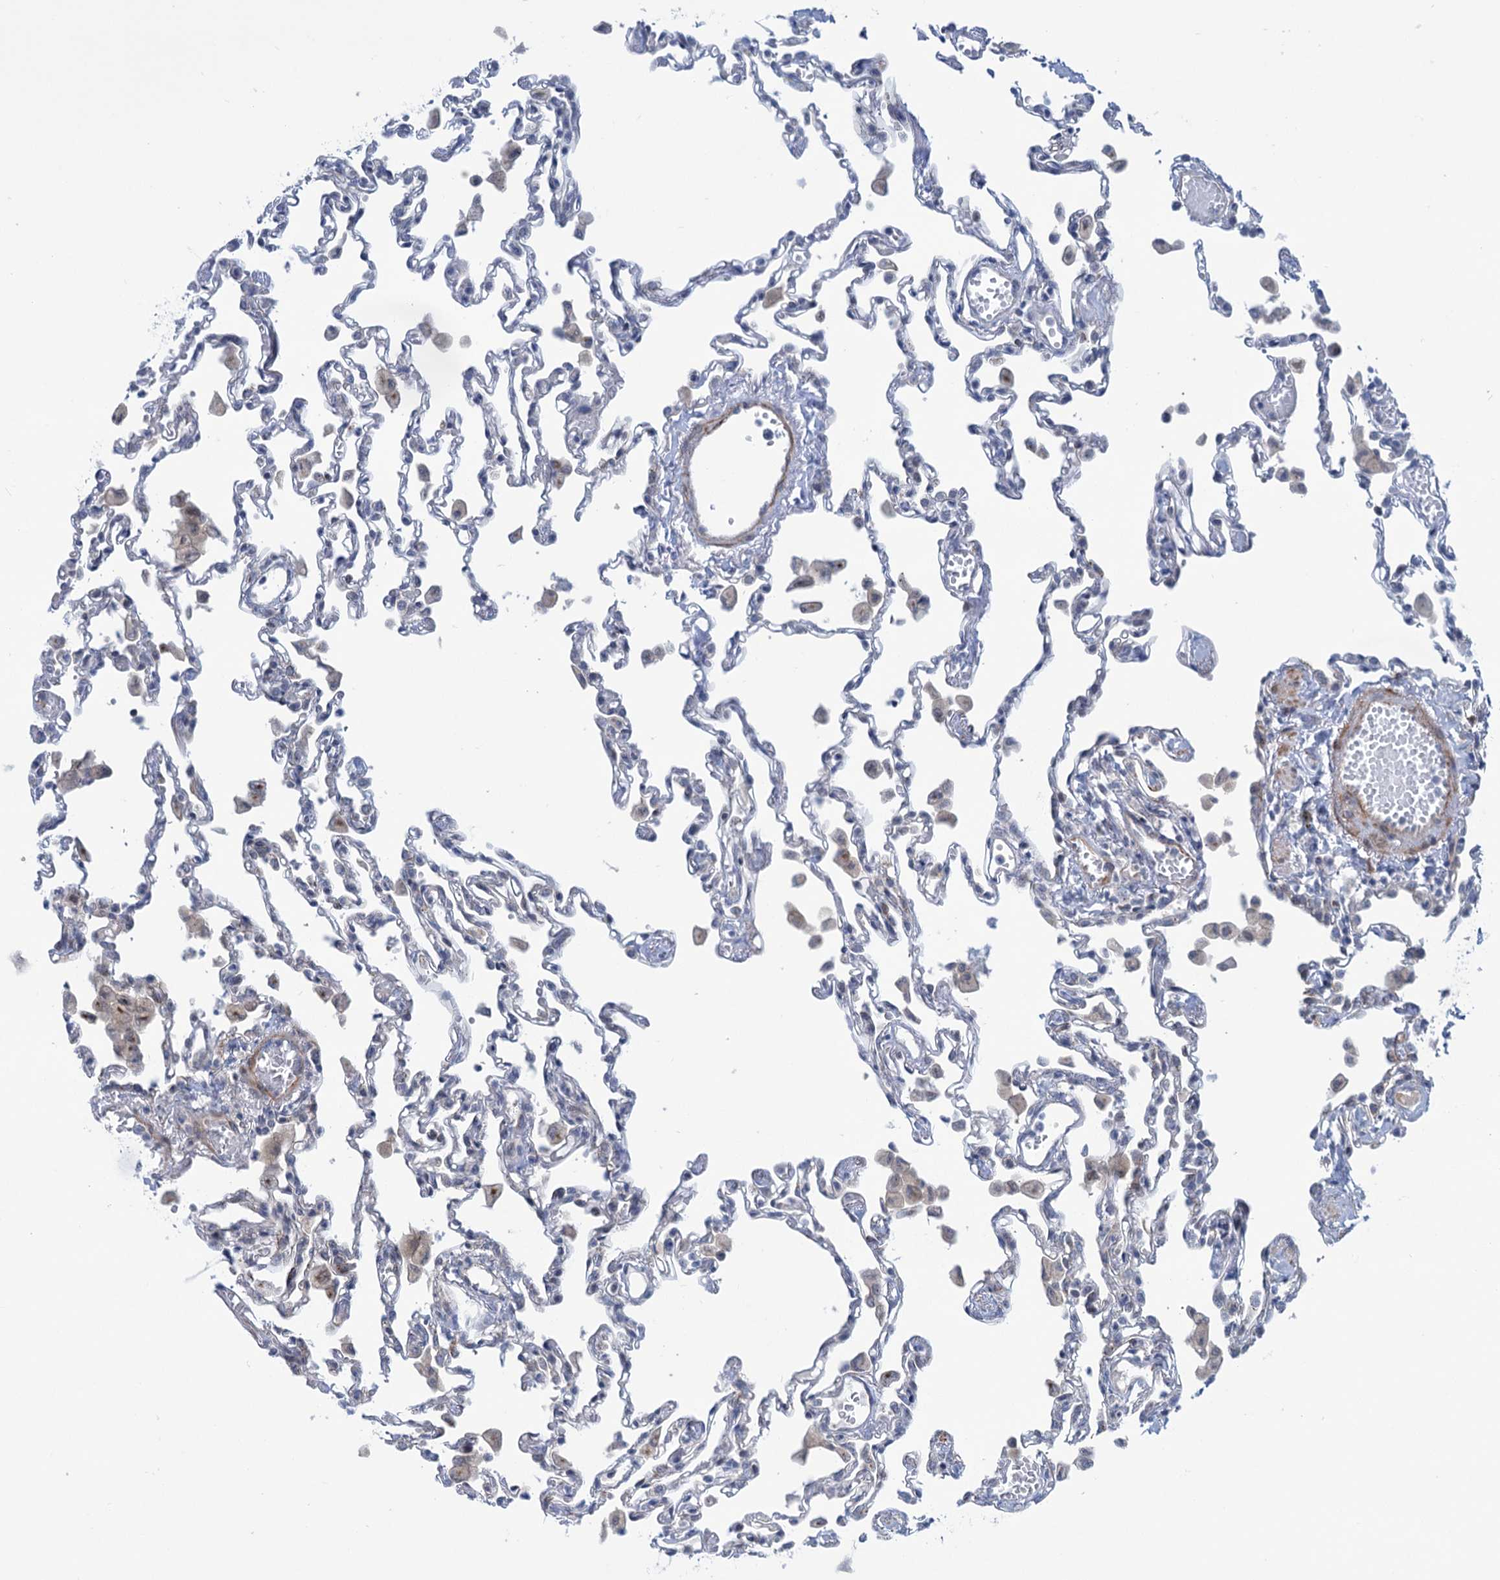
{"staining": {"intensity": "negative", "quantity": "none", "location": "none"}, "tissue": "lung", "cell_type": "Alveolar cells", "image_type": "normal", "snomed": [{"axis": "morphology", "description": "Normal tissue, NOS"}, {"axis": "topography", "description": "Bronchus"}, {"axis": "topography", "description": "Lung"}], "caption": "DAB (3,3'-diaminobenzidine) immunohistochemical staining of benign lung demonstrates no significant staining in alveolar cells.", "gene": "ELP4", "patient": {"sex": "female", "age": 49}}